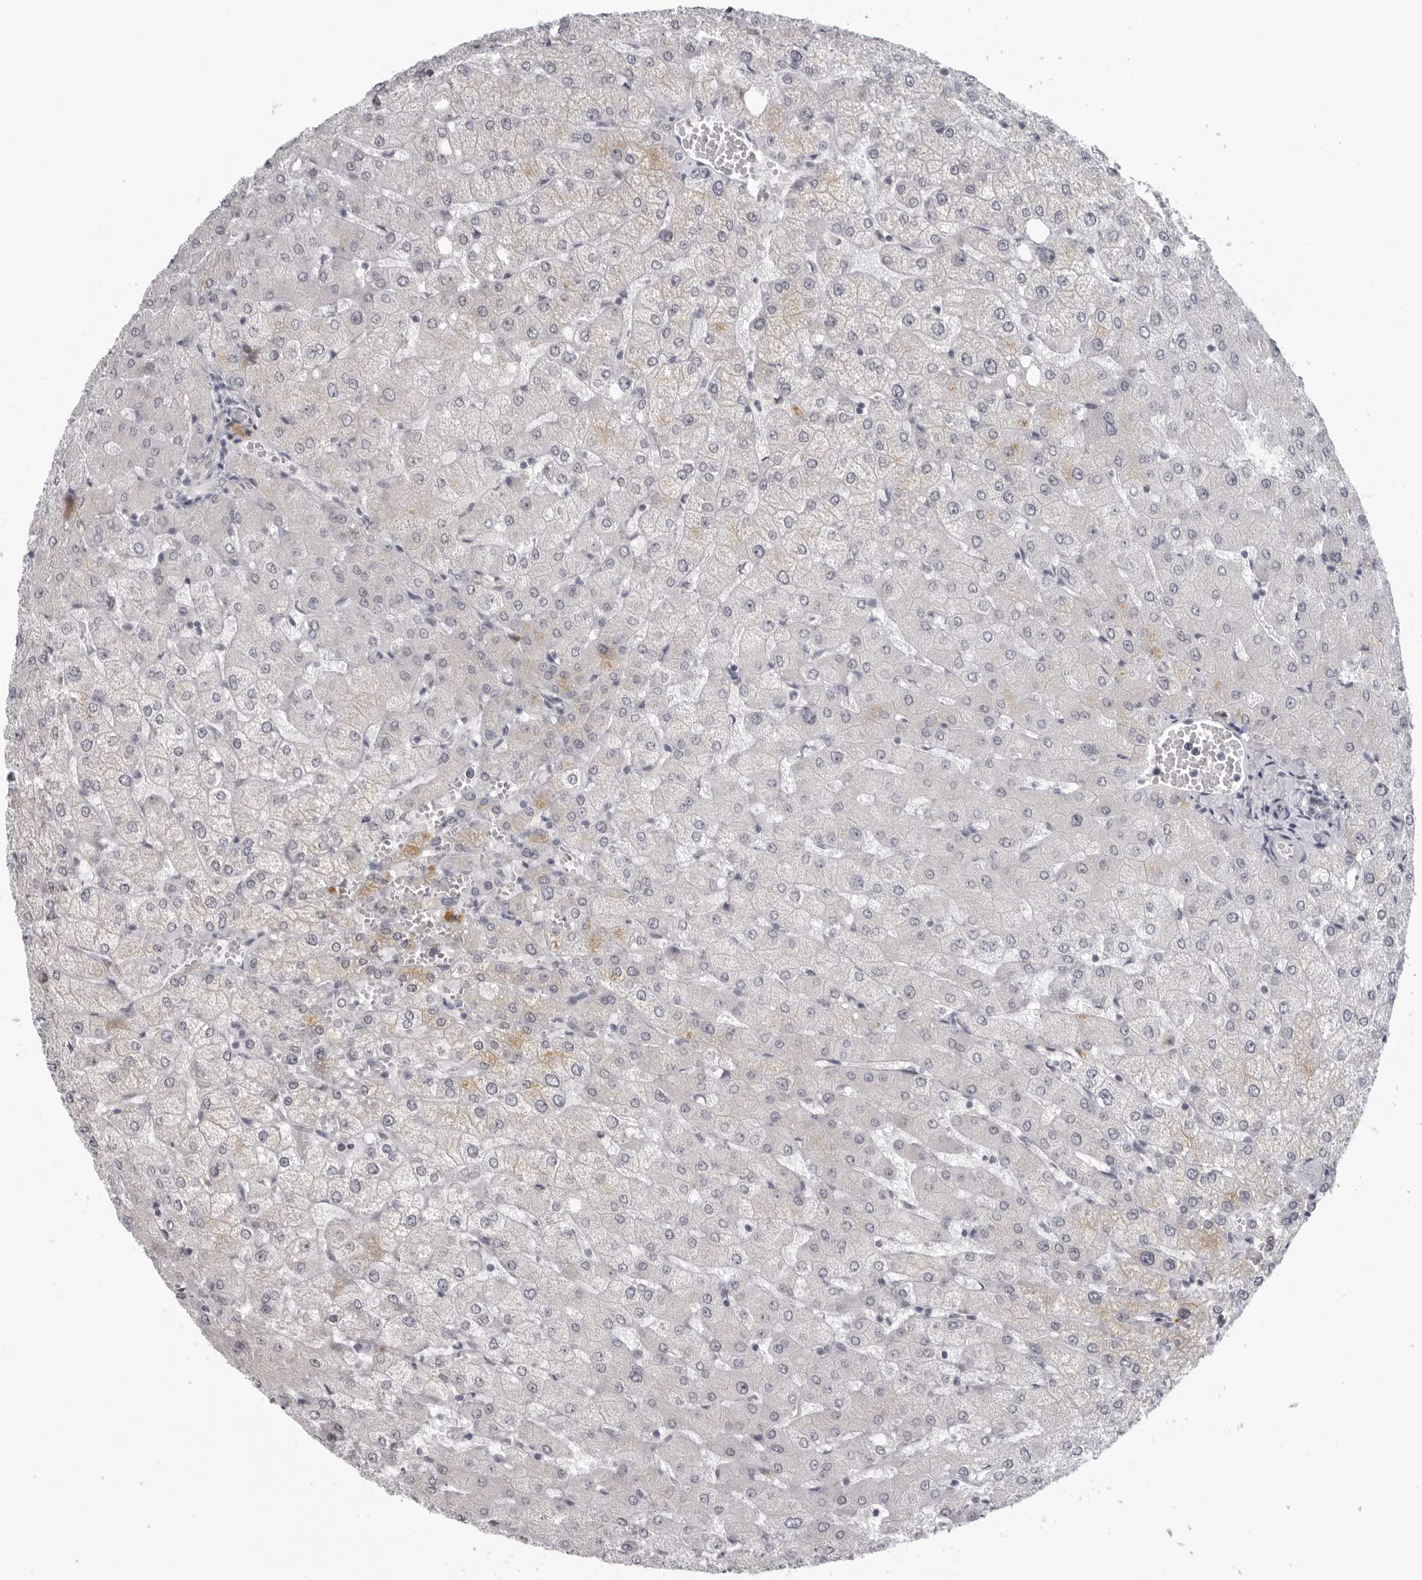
{"staining": {"intensity": "negative", "quantity": "none", "location": "none"}, "tissue": "liver", "cell_type": "Cholangiocytes", "image_type": "normal", "snomed": [{"axis": "morphology", "description": "Normal tissue, NOS"}, {"axis": "topography", "description": "Liver"}], "caption": "Immunohistochemistry of normal liver displays no expression in cholangiocytes.", "gene": "OPLAH", "patient": {"sex": "female", "age": 54}}